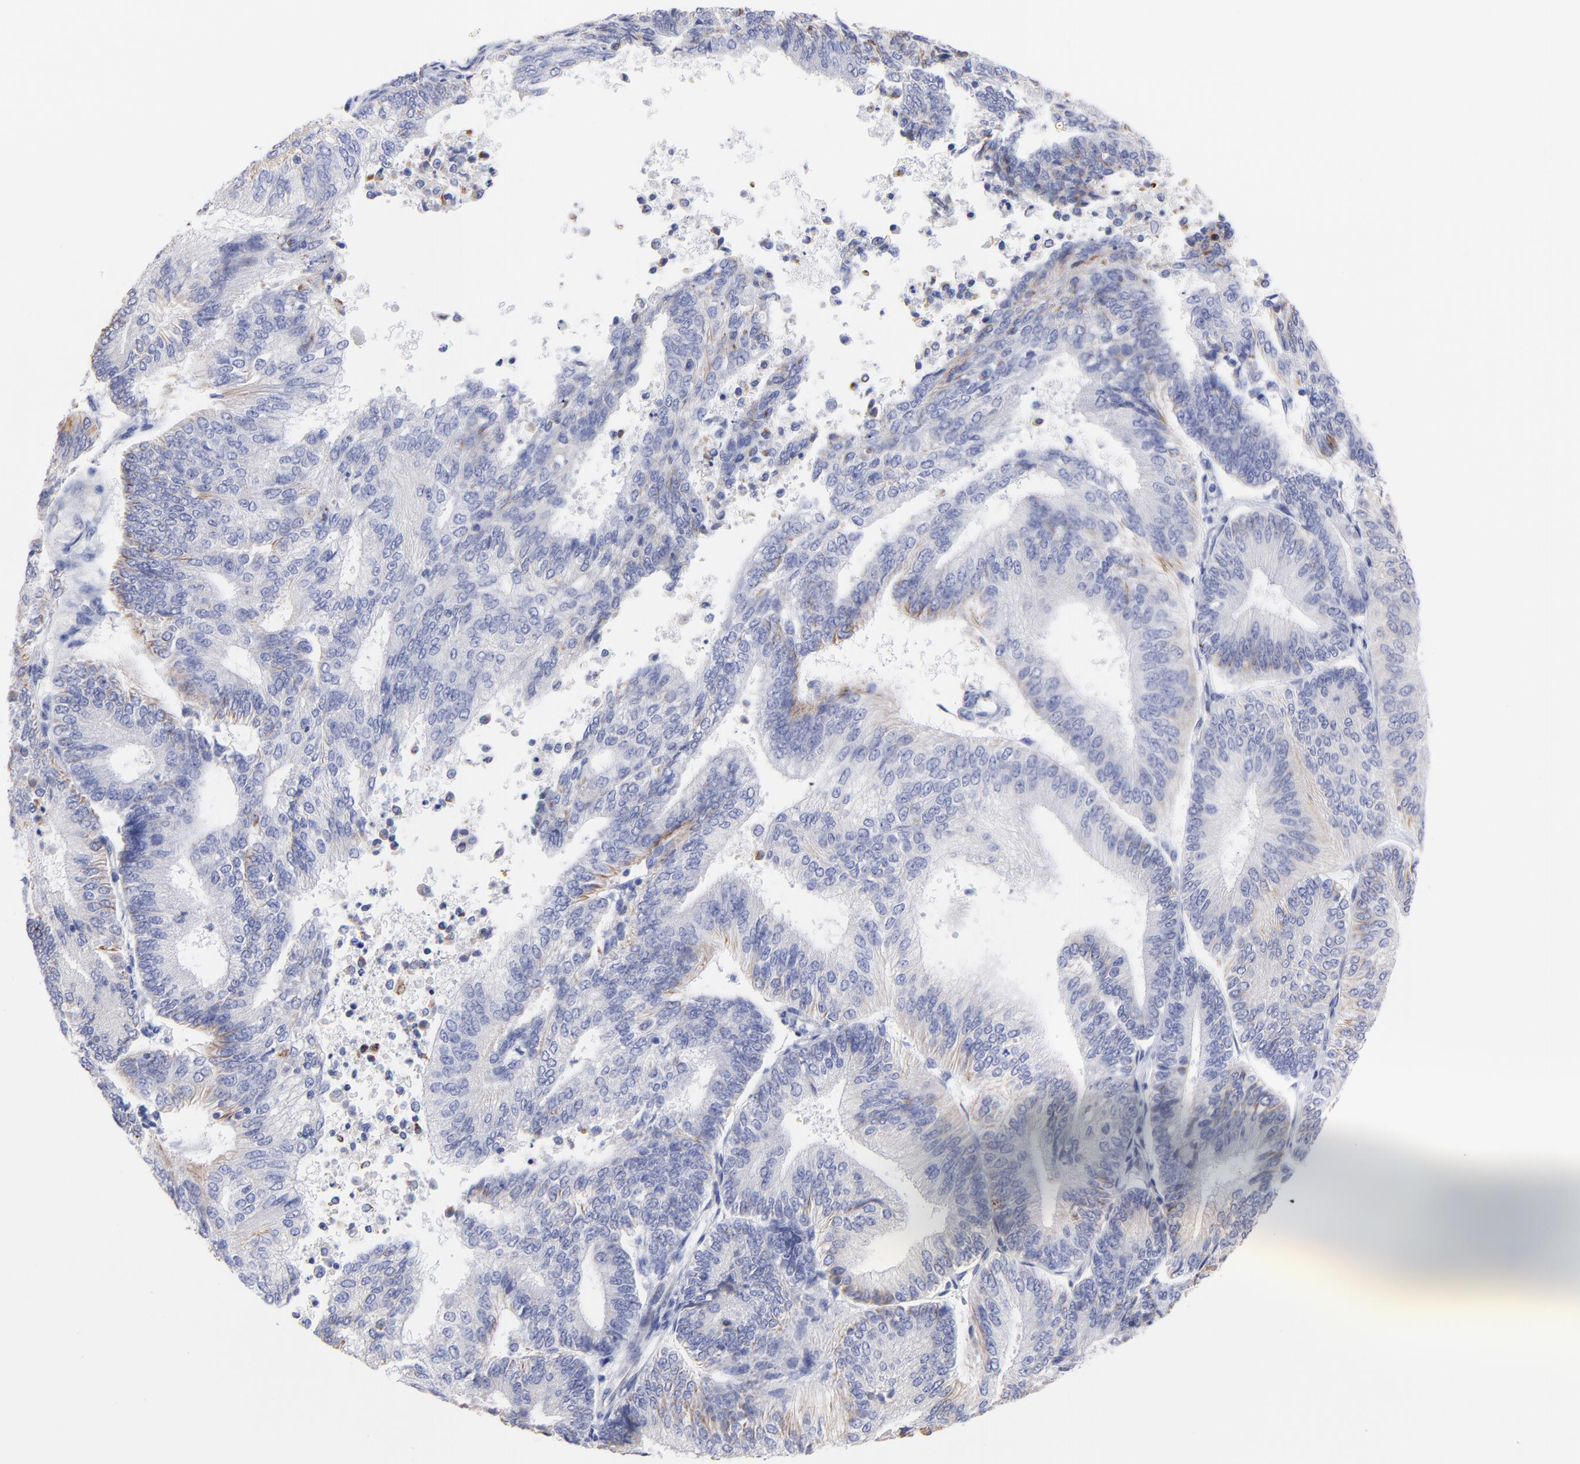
{"staining": {"intensity": "weak", "quantity": "<25%", "location": "cytoplasmic/membranous"}, "tissue": "endometrial cancer", "cell_type": "Tumor cells", "image_type": "cancer", "snomed": [{"axis": "morphology", "description": "Adenocarcinoma, NOS"}, {"axis": "topography", "description": "Endometrium"}], "caption": "A photomicrograph of endometrial cancer (adenocarcinoma) stained for a protein exhibits no brown staining in tumor cells.", "gene": "COX8C", "patient": {"sex": "female", "age": 55}}